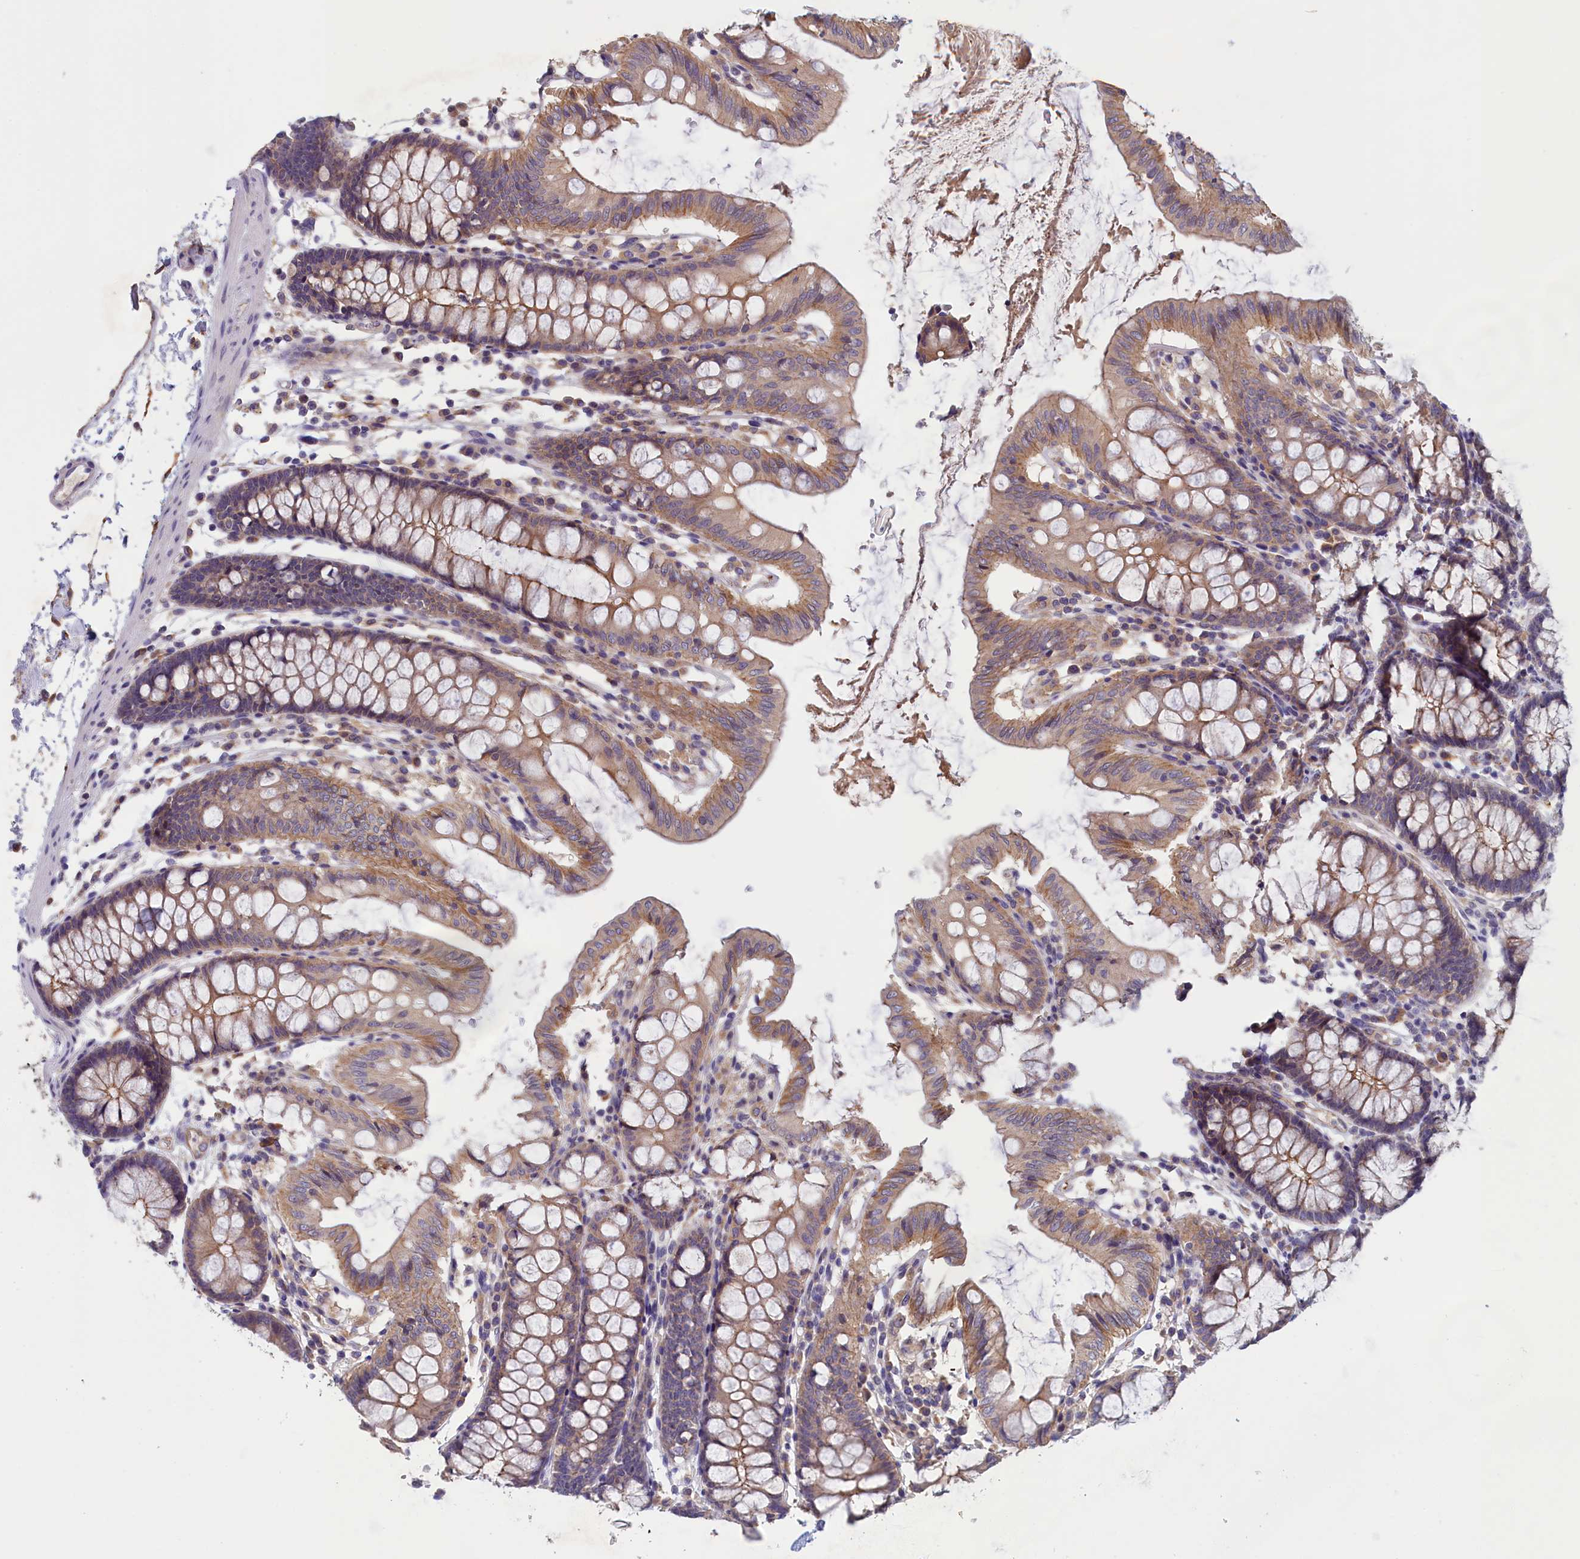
{"staining": {"intensity": "strong", "quantity": ">75%", "location": "cytoplasmic/membranous"}, "tissue": "colon", "cell_type": "Endothelial cells", "image_type": "normal", "snomed": [{"axis": "morphology", "description": "Normal tissue, NOS"}, {"axis": "topography", "description": "Colon"}], "caption": "Colon stained with DAB immunohistochemistry demonstrates high levels of strong cytoplasmic/membranous positivity in approximately >75% of endothelial cells.", "gene": "COL19A1", "patient": {"sex": "male", "age": 75}}